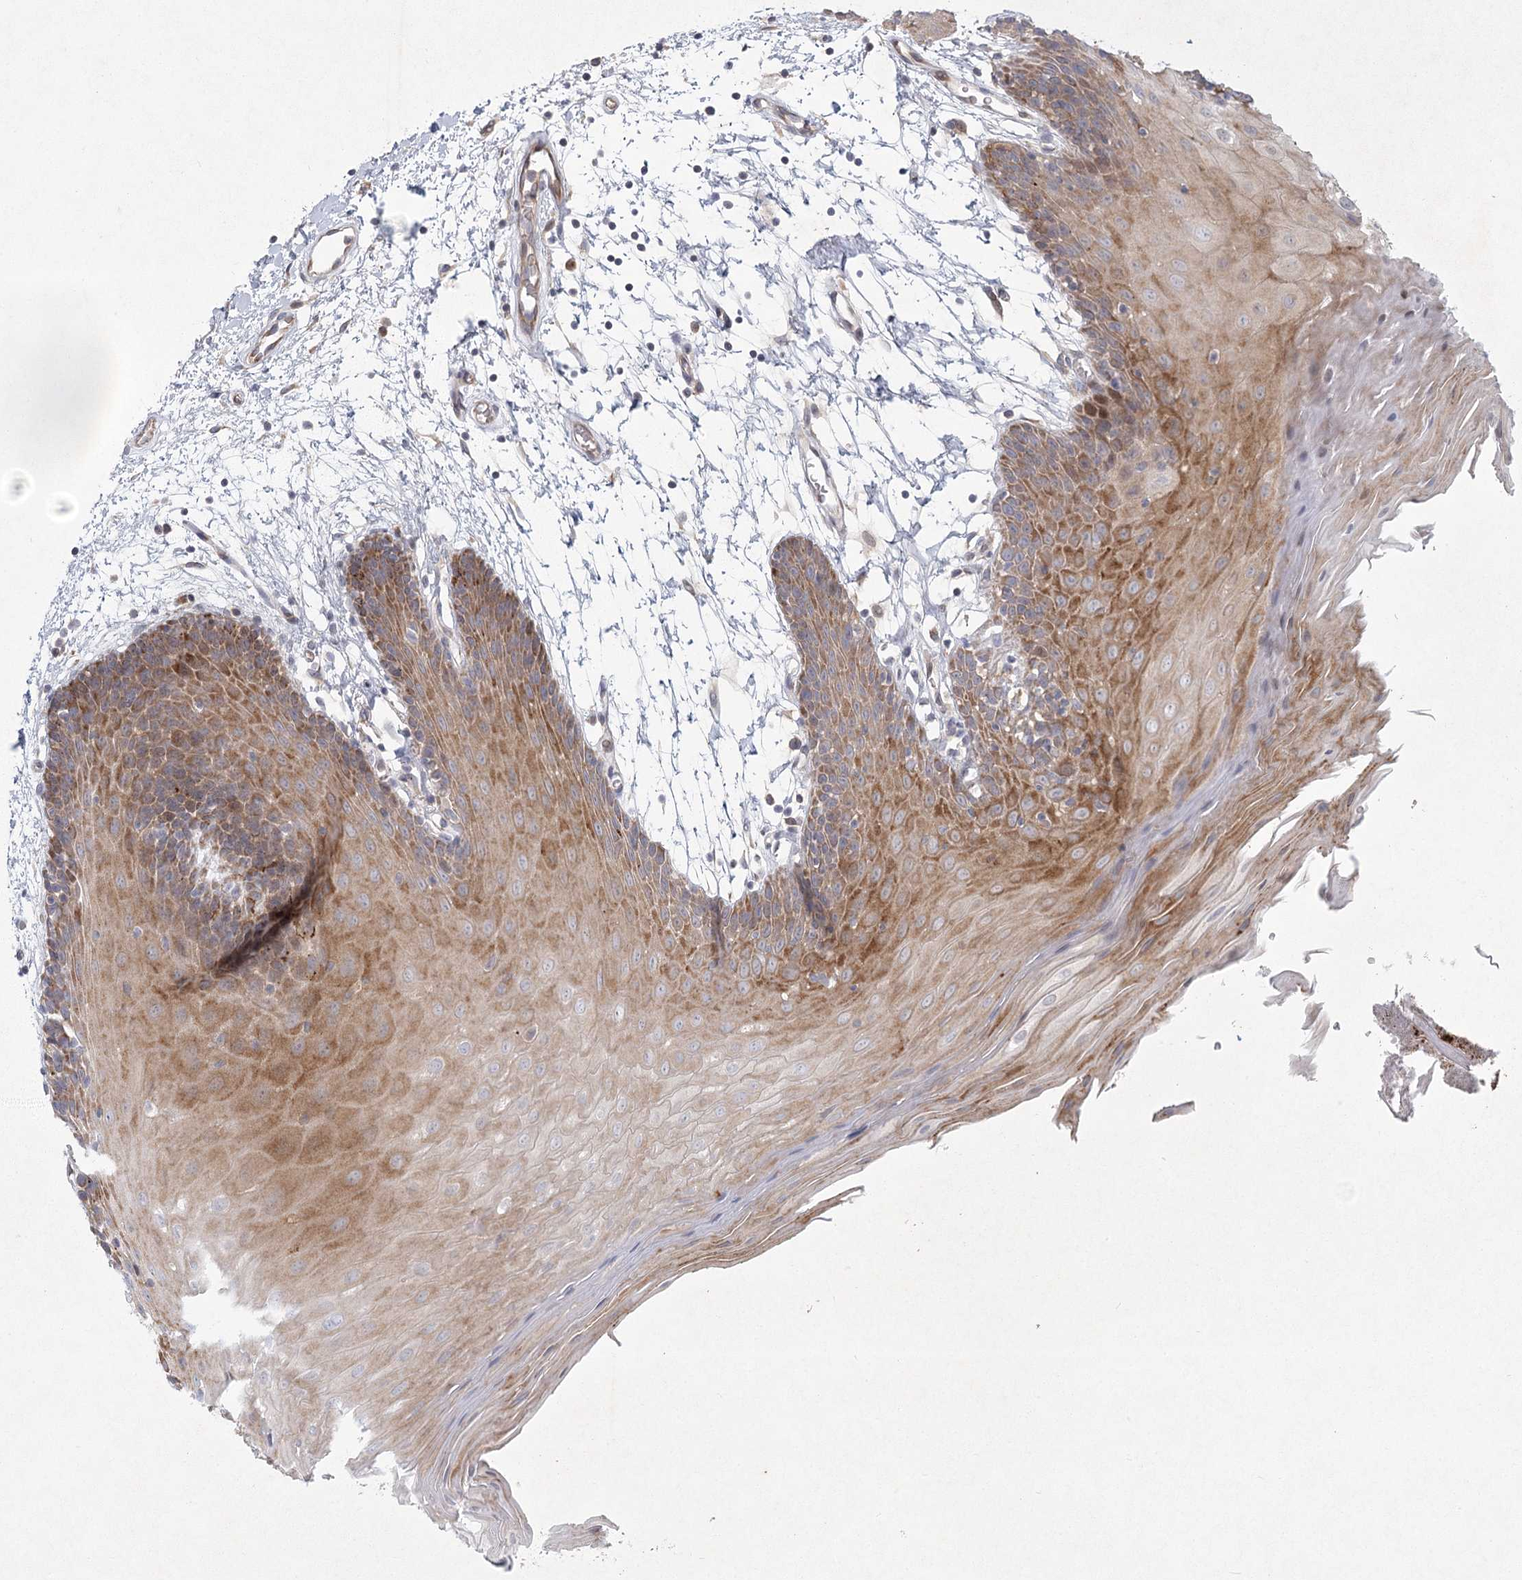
{"staining": {"intensity": "strong", "quantity": "25%-75%", "location": "cytoplasmic/membranous"}, "tissue": "oral mucosa", "cell_type": "Squamous epithelial cells", "image_type": "normal", "snomed": [{"axis": "morphology", "description": "Normal tissue, NOS"}, {"axis": "topography", "description": "Skeletal muscle"}, {"axis": "topography", "description": "Oral tissue"}, {"axis": "topography", "description": "Salivary gland"}, {"axis": "topography", "description": "Peripheral nerve tissue"}], "caption": "Immunohistochemistry (IHC) micrograph of normal oral mucosa stained for a protein (brown), which reveals high levels of strong cytoplasmic/membranous expression in approximately 25%-75% of squamous epithelial cells.", "gene": "FAM110C", "patient": {"sex": "male", "age": 54}}